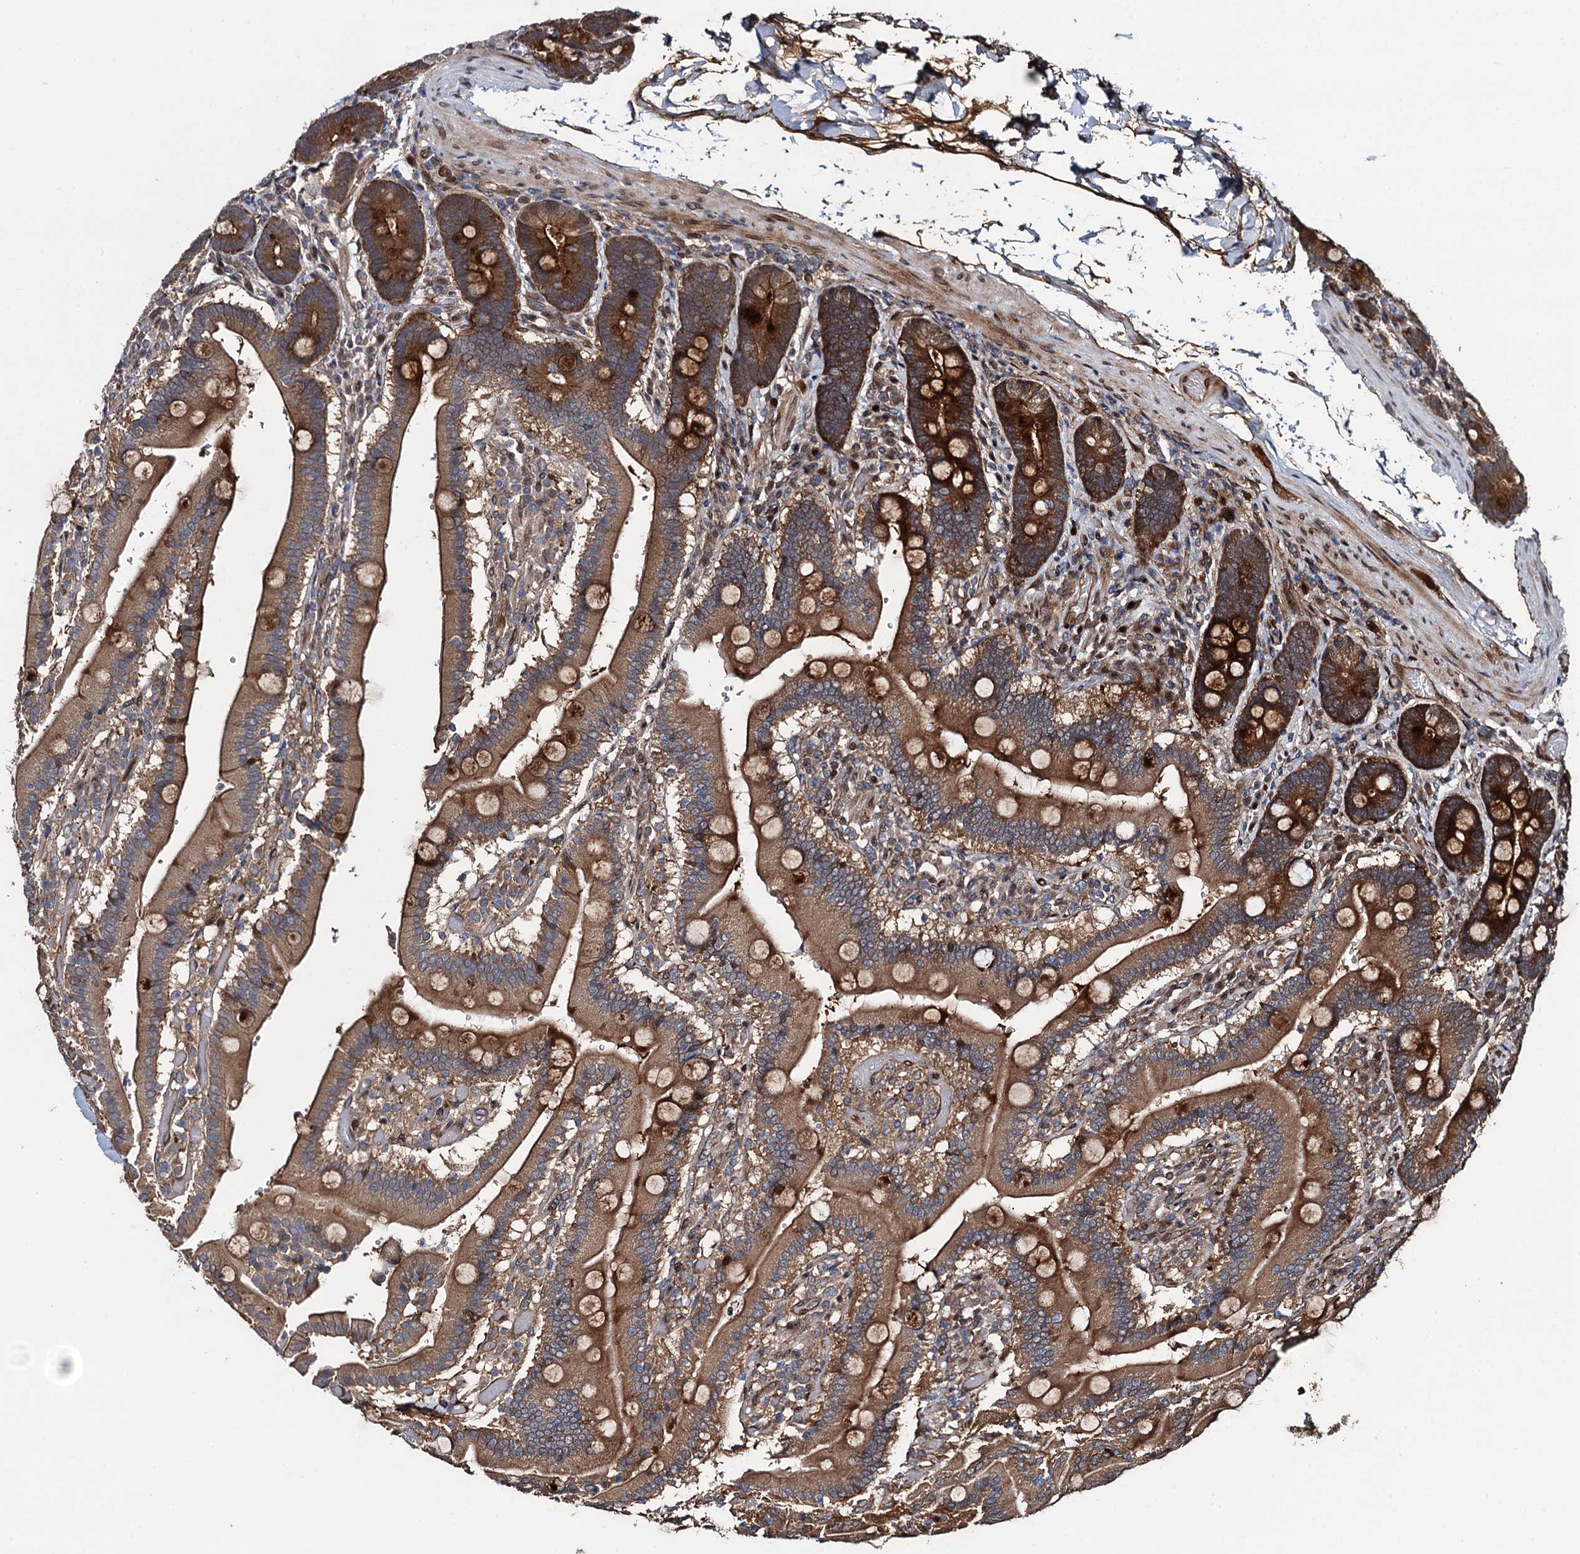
{"staining": {"intensity": "strong", "quantity": ">75%", "location": "cytoplasmic/membranous"}, "tissue": "duodenum", "cell_type": "Glandular cells", "image_type": "normal", "snomed": [{"axis": "morphology", "description": "Normal tissue, NOS"}, {"axis": "topography", "description": "Duodenum"}], "caption": "This is a micrograph of immunohistochemistry (IHC) staining of normal duodenum, which shows strong staining in the cytoplasmic/membranous of glandular cells.", "gene": "RHOBTB1", "patient": {"sex": "female", "age": 62}}